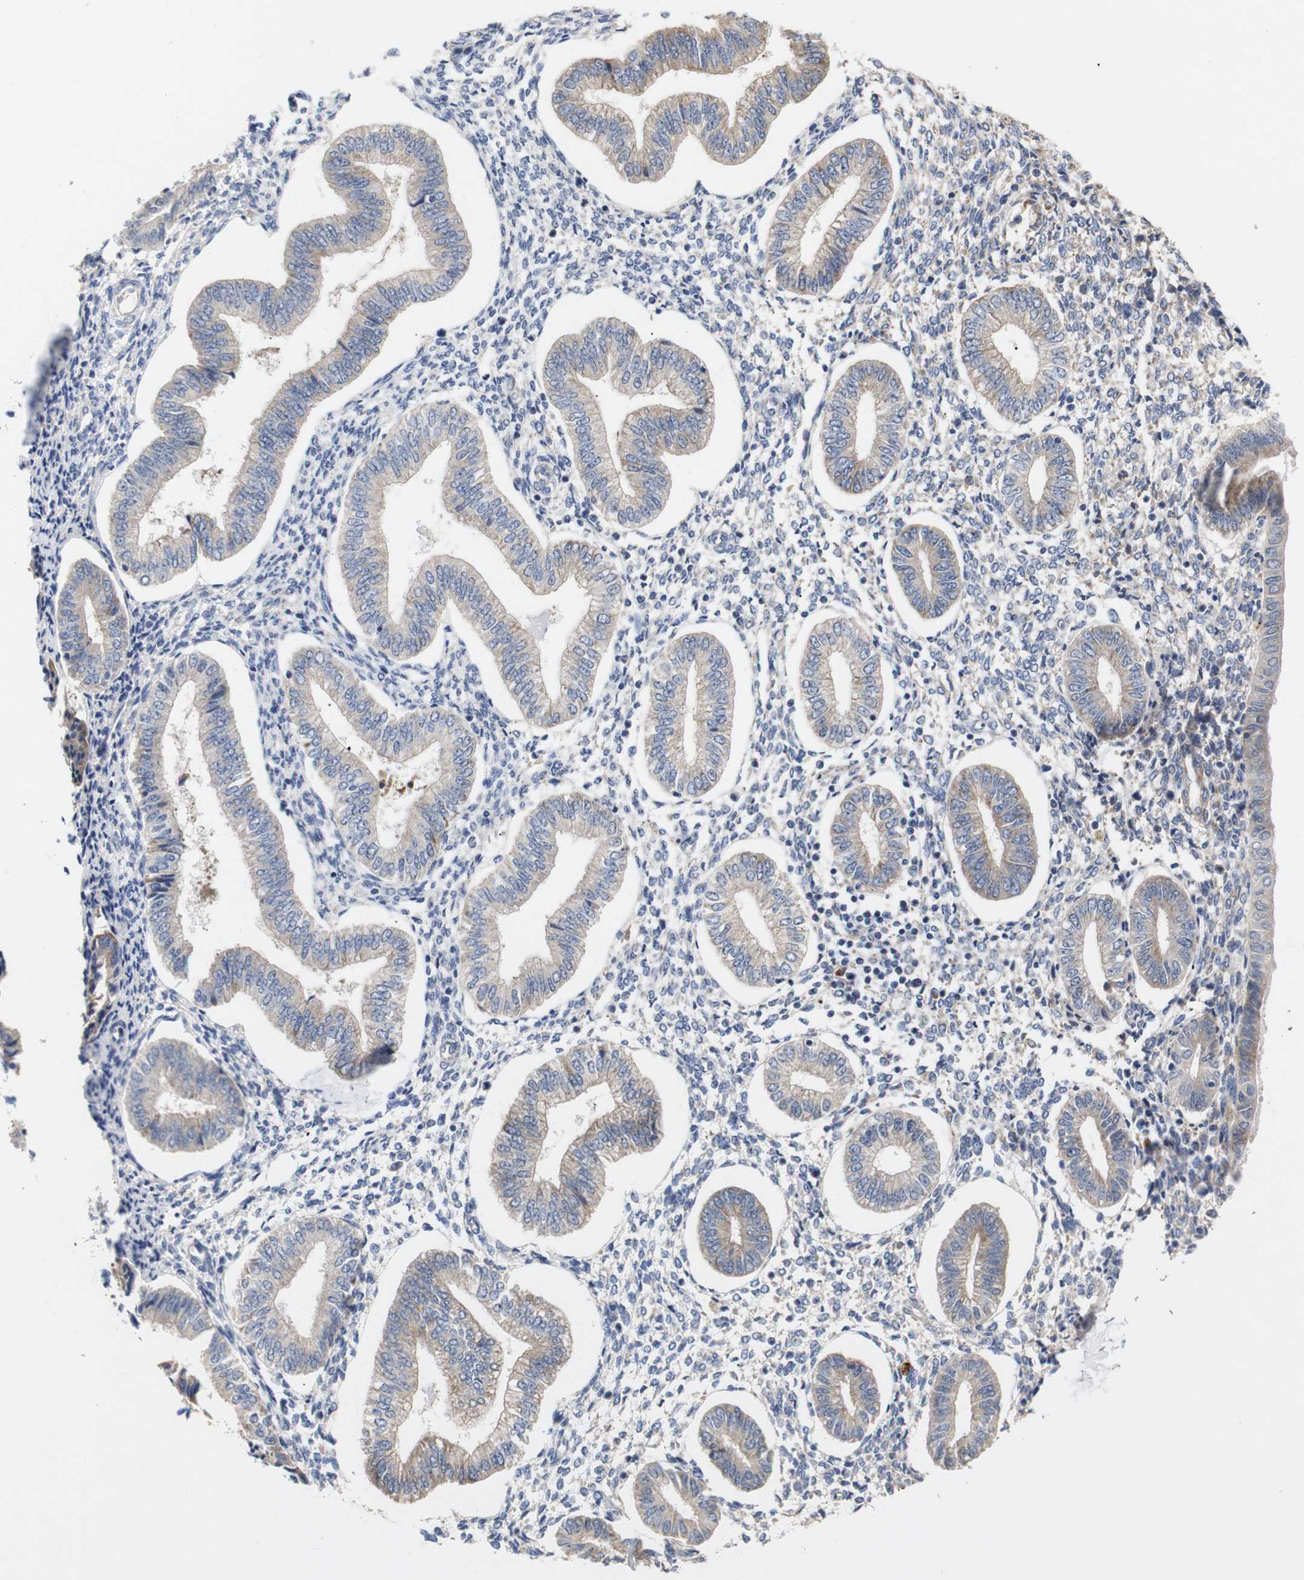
{"staining": {"intensity": "weak", "quantity": "<25%", "location": "cytoplasmic/membranous"}, "tissue": "endometrium", "cell_type": "Cells in endometrial stroma", "image_type": "normal", "snomed": [{"axis": "morphology", "description": "Normal tissue, NOS"}, {"axis": "topography", "description": "Endometrium"}], "caption": "Normal endometrium was stained to show a protein in brown. There is no significant staining in cells in endometrial stroma. Nuclei are stained in blue.", "gene": "TRIM5", "patient": {"sex": "female", "age": 50}}